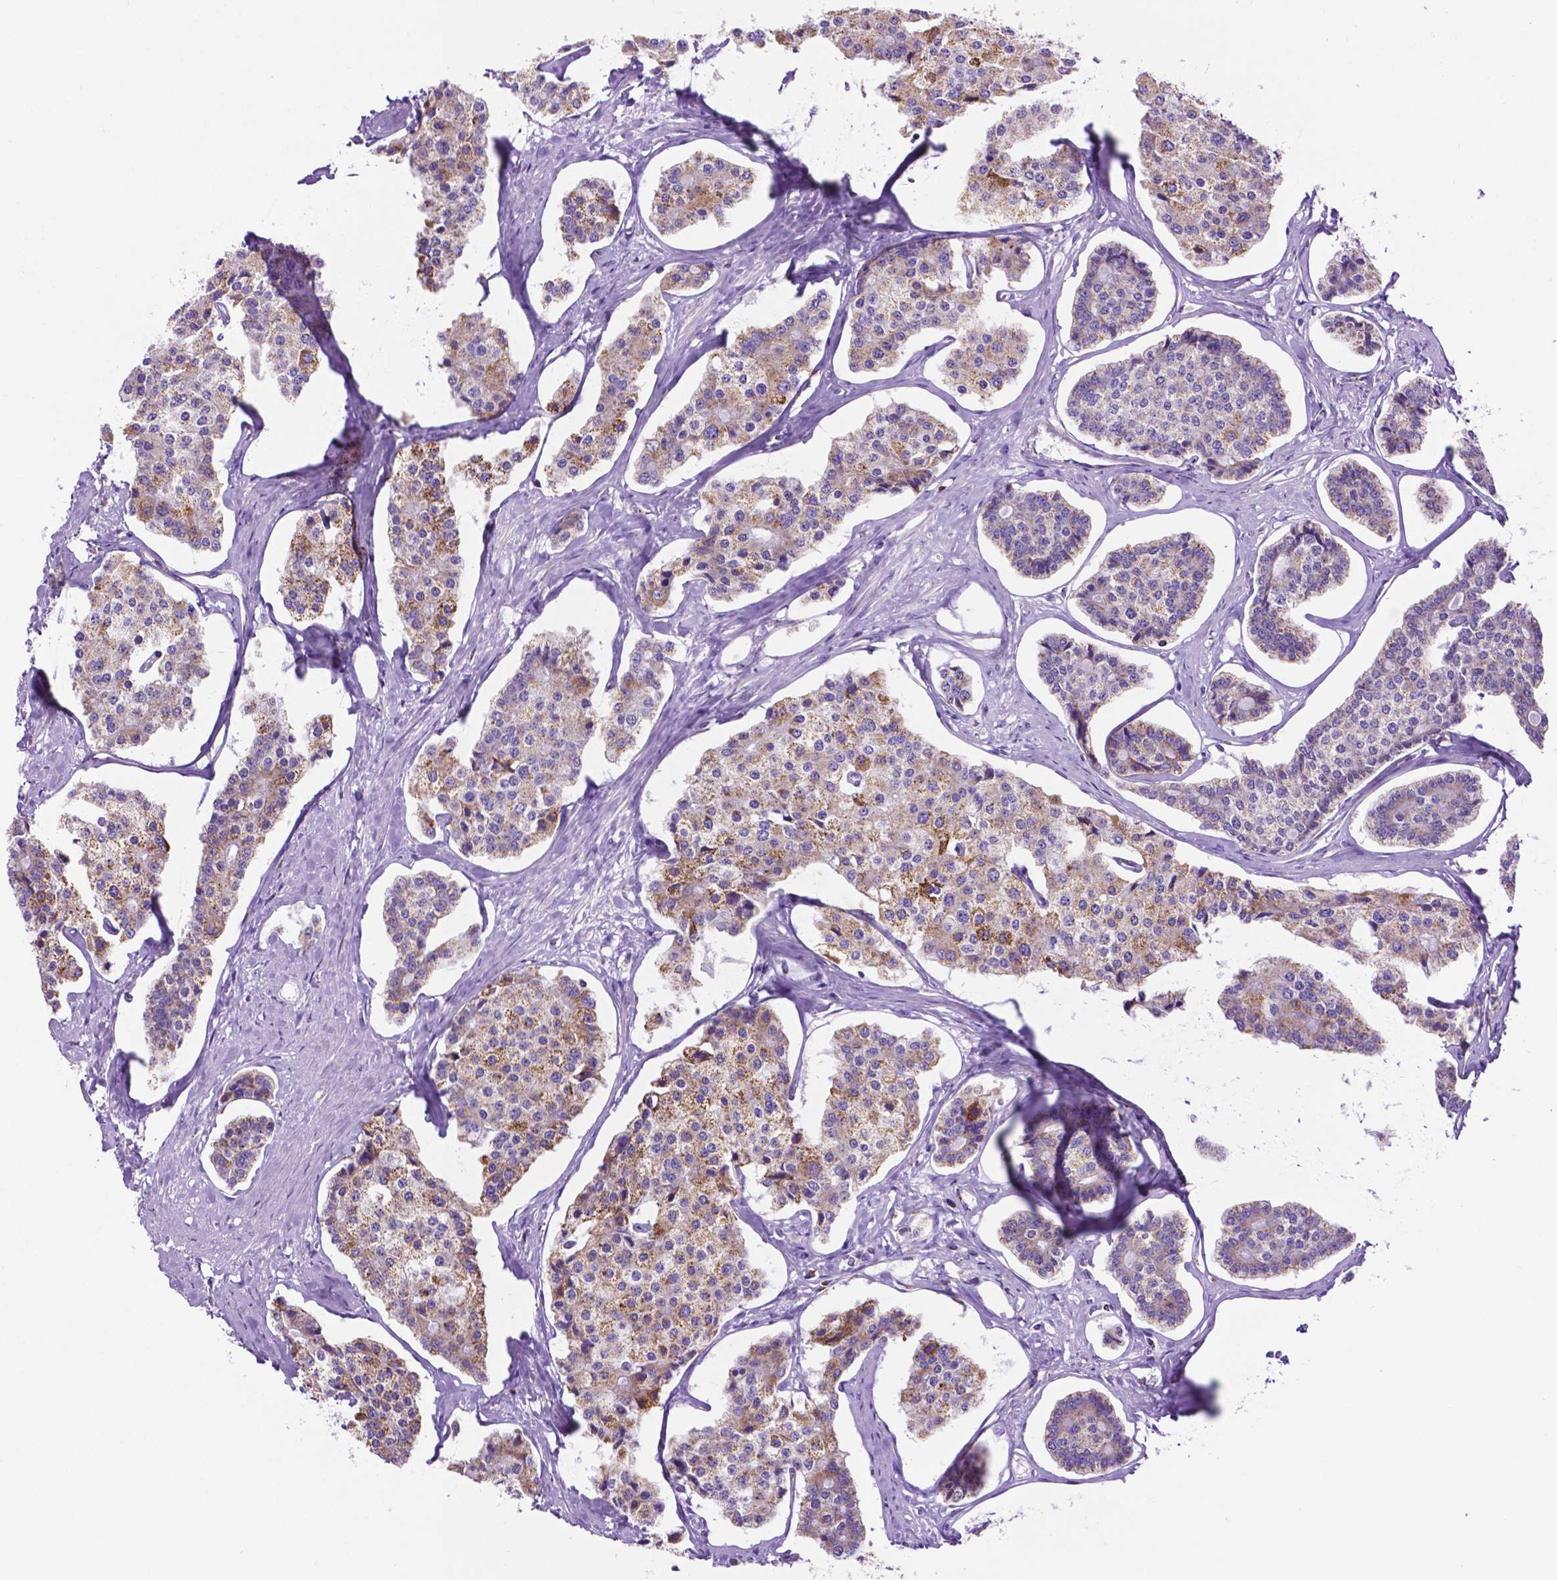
{"staining": {"intensity": "moderate", "quantity": "25%-75%", "location": "cytoplasmic/membranous"}, "tissue": "carcinoid", "cell_type": "Tumor cells", "image_type": "cancer", "snomed": [{"axis": "morphology", "description": "Carcinoid, malignant, NOS"}, {"axis": "topography", "description": "Small intestine"}], "caption": "Tumor cells show moderate cytoplasmic/membranous staining in about 25%-75% of cells in carcinoid.", "gene": "GDPD5", "patient": {"sex": "female", "age": 65}}